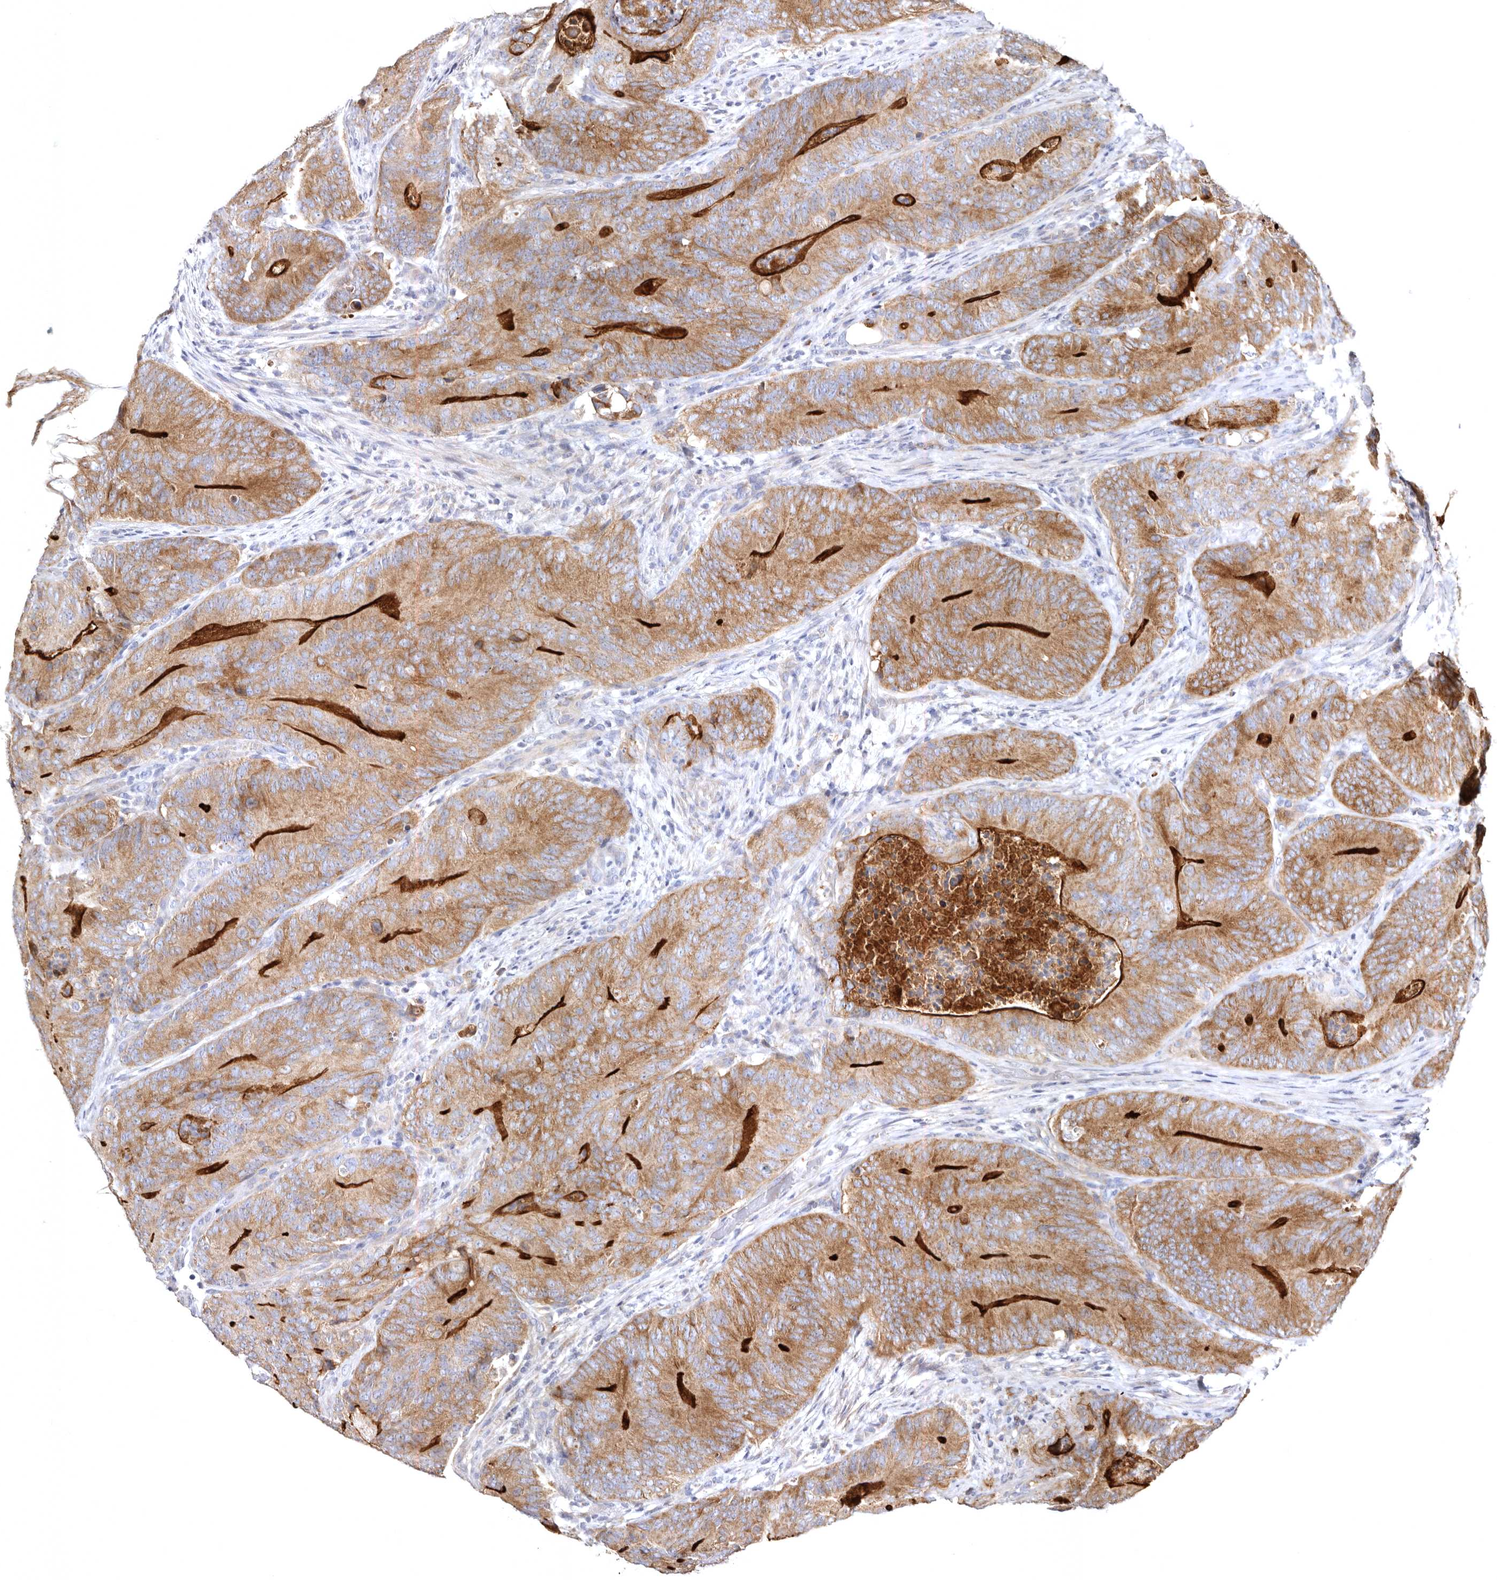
{"staining": {"intensity": "moderate", "quantity": ">75%", "location": "cytoplasmic/membranous"}, "tissue": "colorectal cancer", "cell_type": "Tumor cells", "image_type": "cancer", "snomed": [{"axis": "morphology", "description": "Normal tissue, NOS"}, {"axis": "topography", "description": "Colon"}], "caption": "This image displays colorectal cancer stained with immunohistochemistry to label a protein in brown. The cytoplasmic/membranous of tumor cells show moderate positivity for the protein. Nuclei are counter-stained blue.", "gene": "BAIAP2L1", "patient": {"sex": "female", "age": 82}}